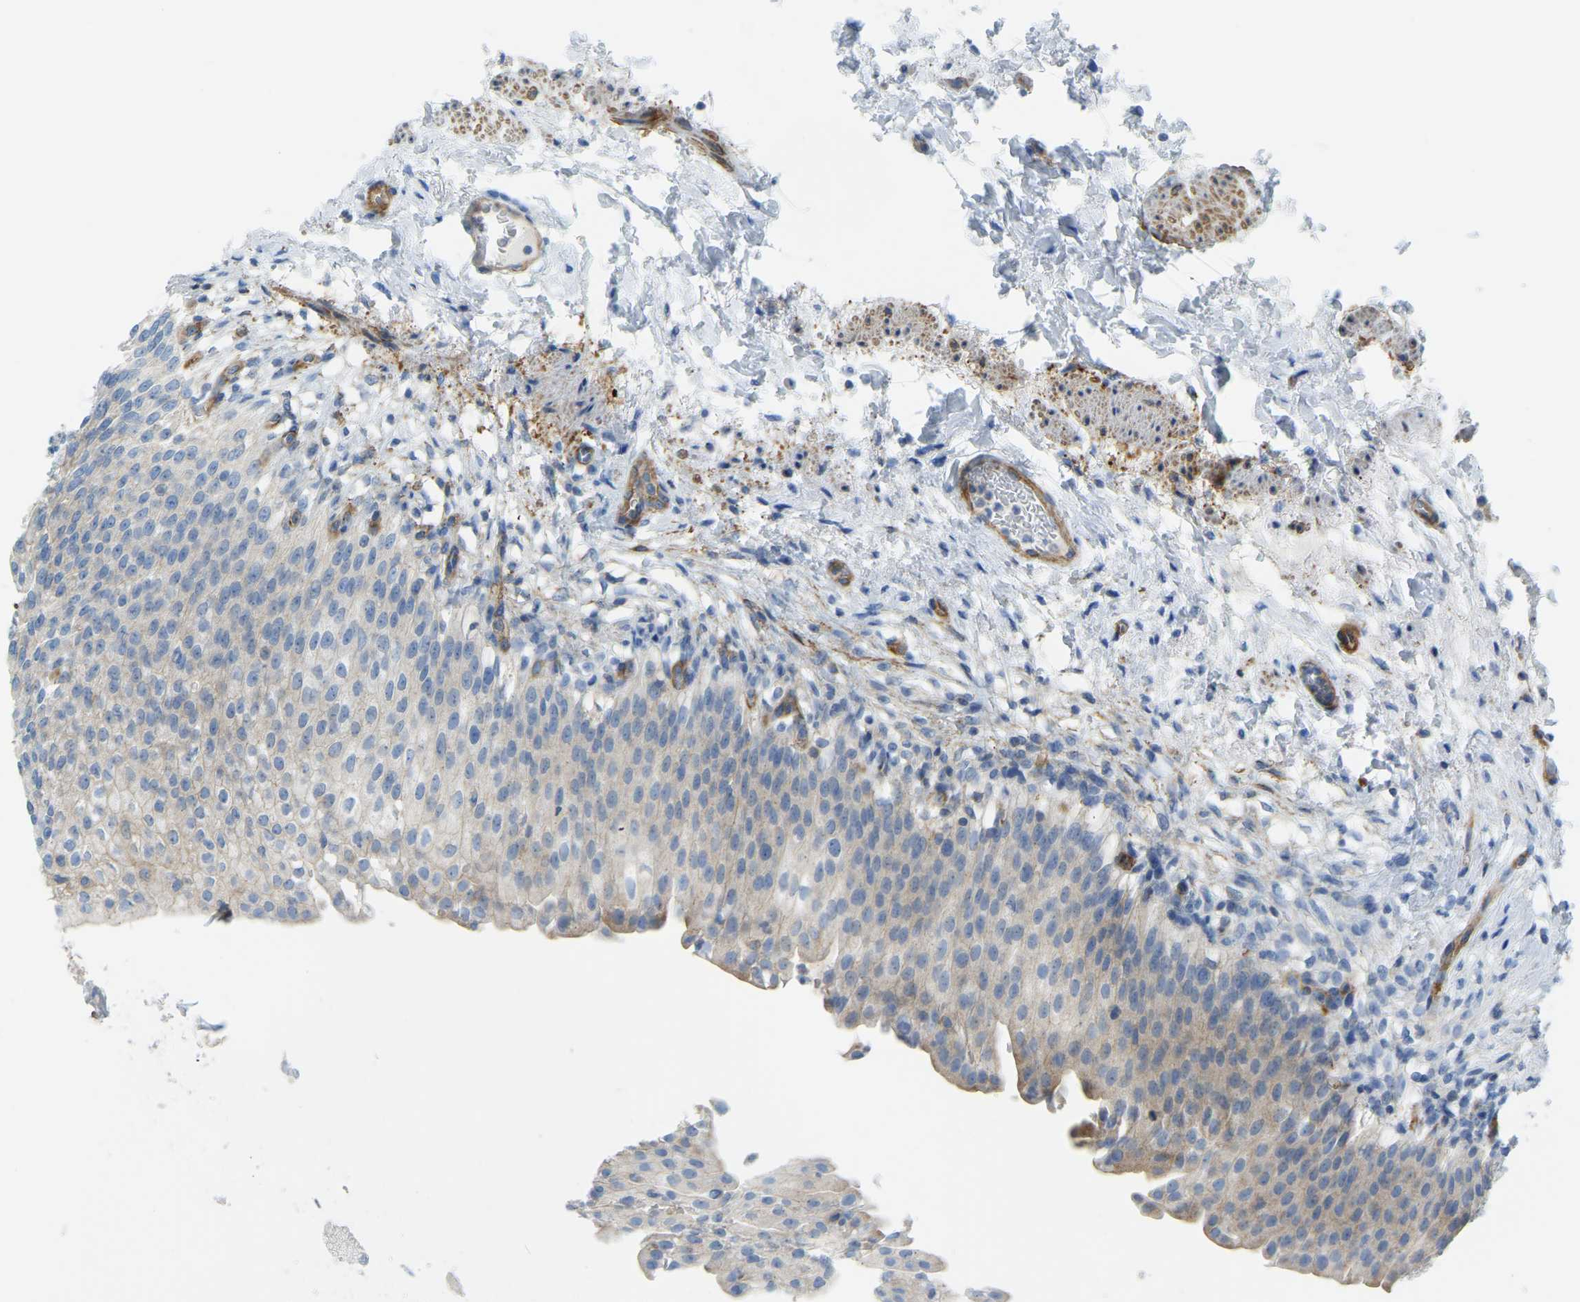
{"staining": {"intensity": "weak", "quantity": "<25%", "location": "cytoplasmic/membranous"}, "tissue": "urinary bladder", "cell_type": "Urothelial cells", "image_type": "normal", "snomed": [{"axis": "morphology", "description": "Normal tissue, NOS"}, {"axis": "topography", "description": "Urinary bladder"}], "caption": "This is an IHC micrograph of unremarkable urinary bladder. There is no expression in urothelial cells.", "gene": "MYL3", "patient": {"sex": "female", "age": 60}}